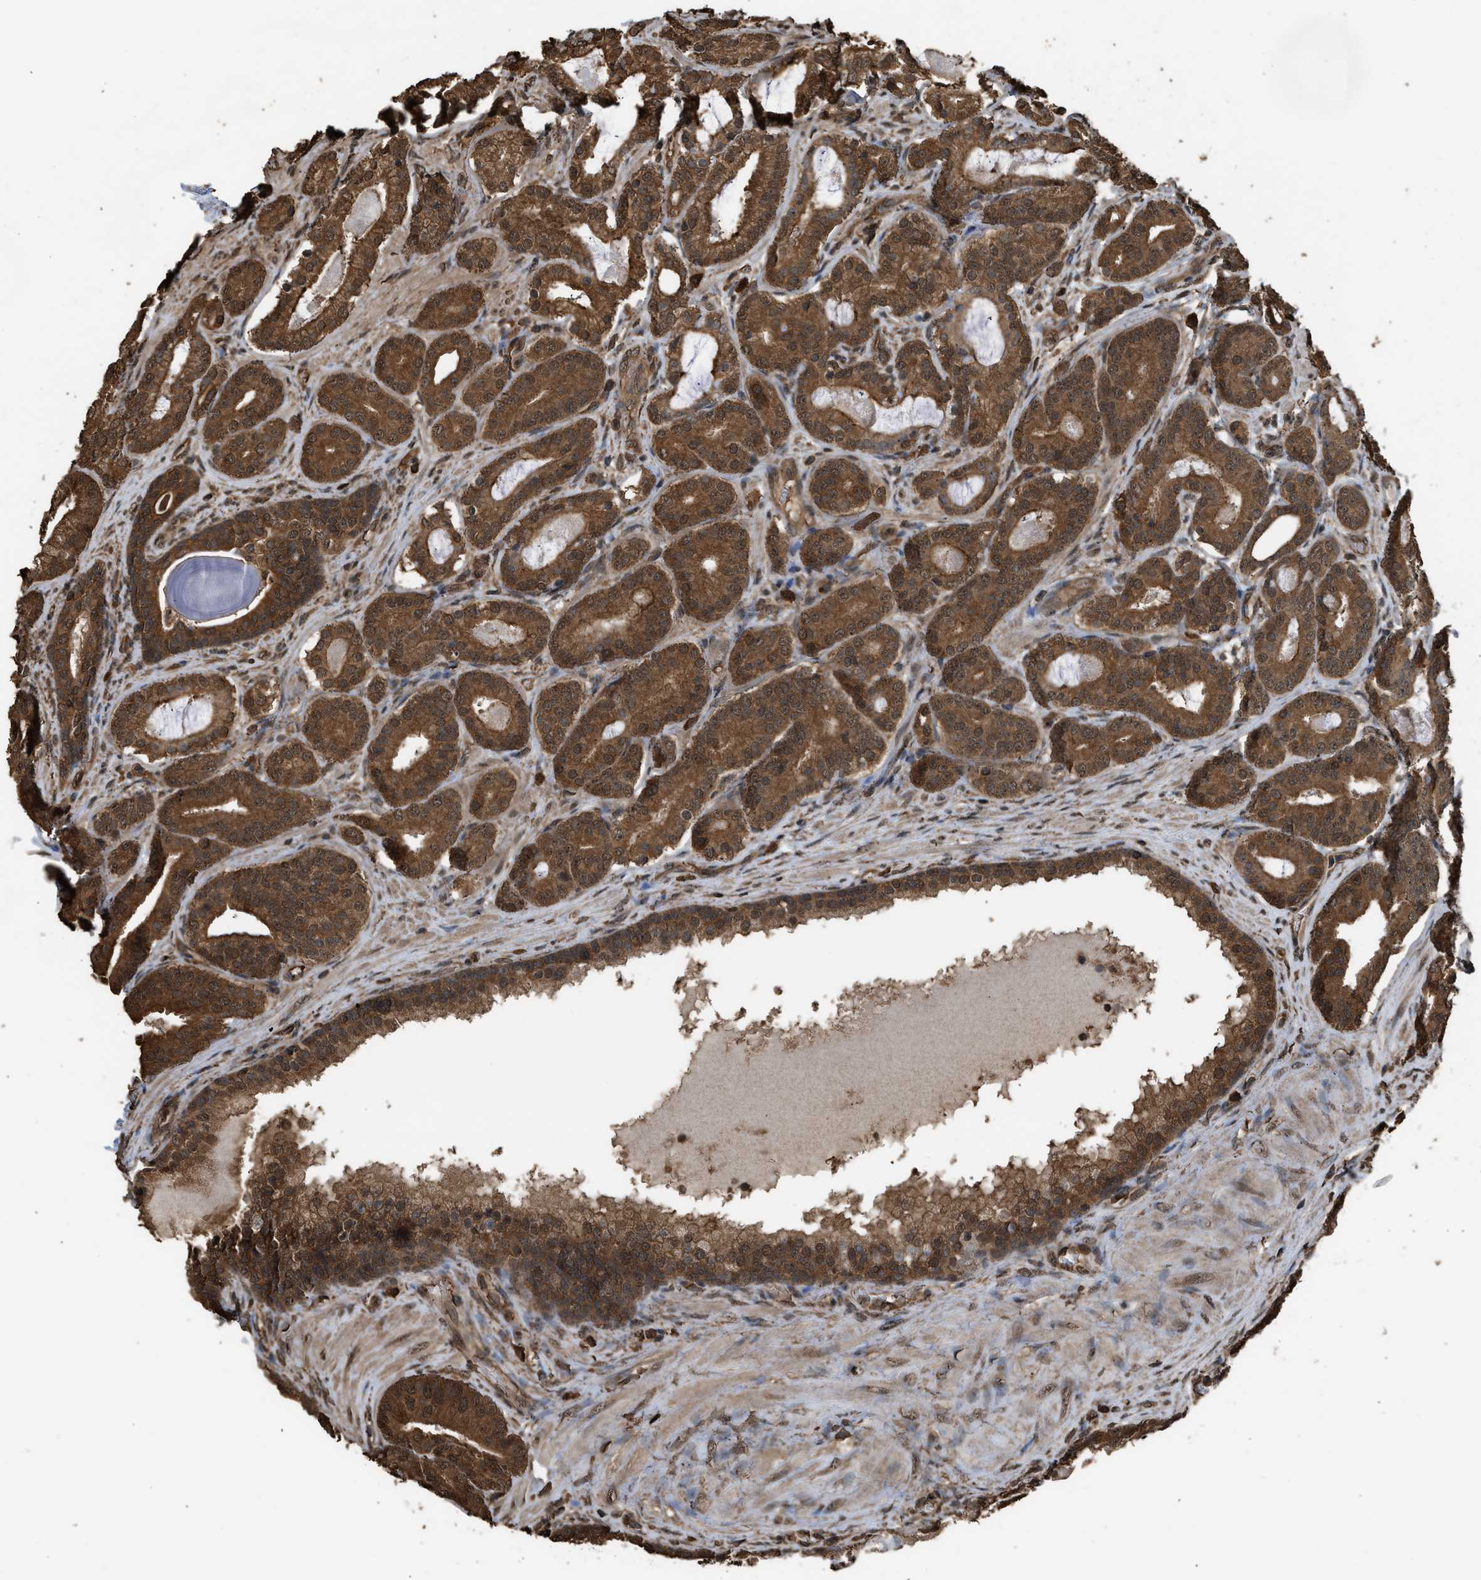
{"staining": {"intensity": "strong", "quantity": ">75%", "location": "cytoplasmic/membranous"}, "tissue": "prostate cancer", "cell_type": "Tumor cells", "image_type": "cancer", "snomed": [{"axis": "morphology", "description": "Adenocarcinoma, High grade"}, {"axis": "topography", "description": "Prostate"}], "caption": "This is a micrograph of IHC staining of prostate high-grade adenocarcinoma, which shows strong expression in the cytoplasmic/membranous of tumor cells.", "gene": "MYBL2", "patient": {"sex": "male", "age": 60}}